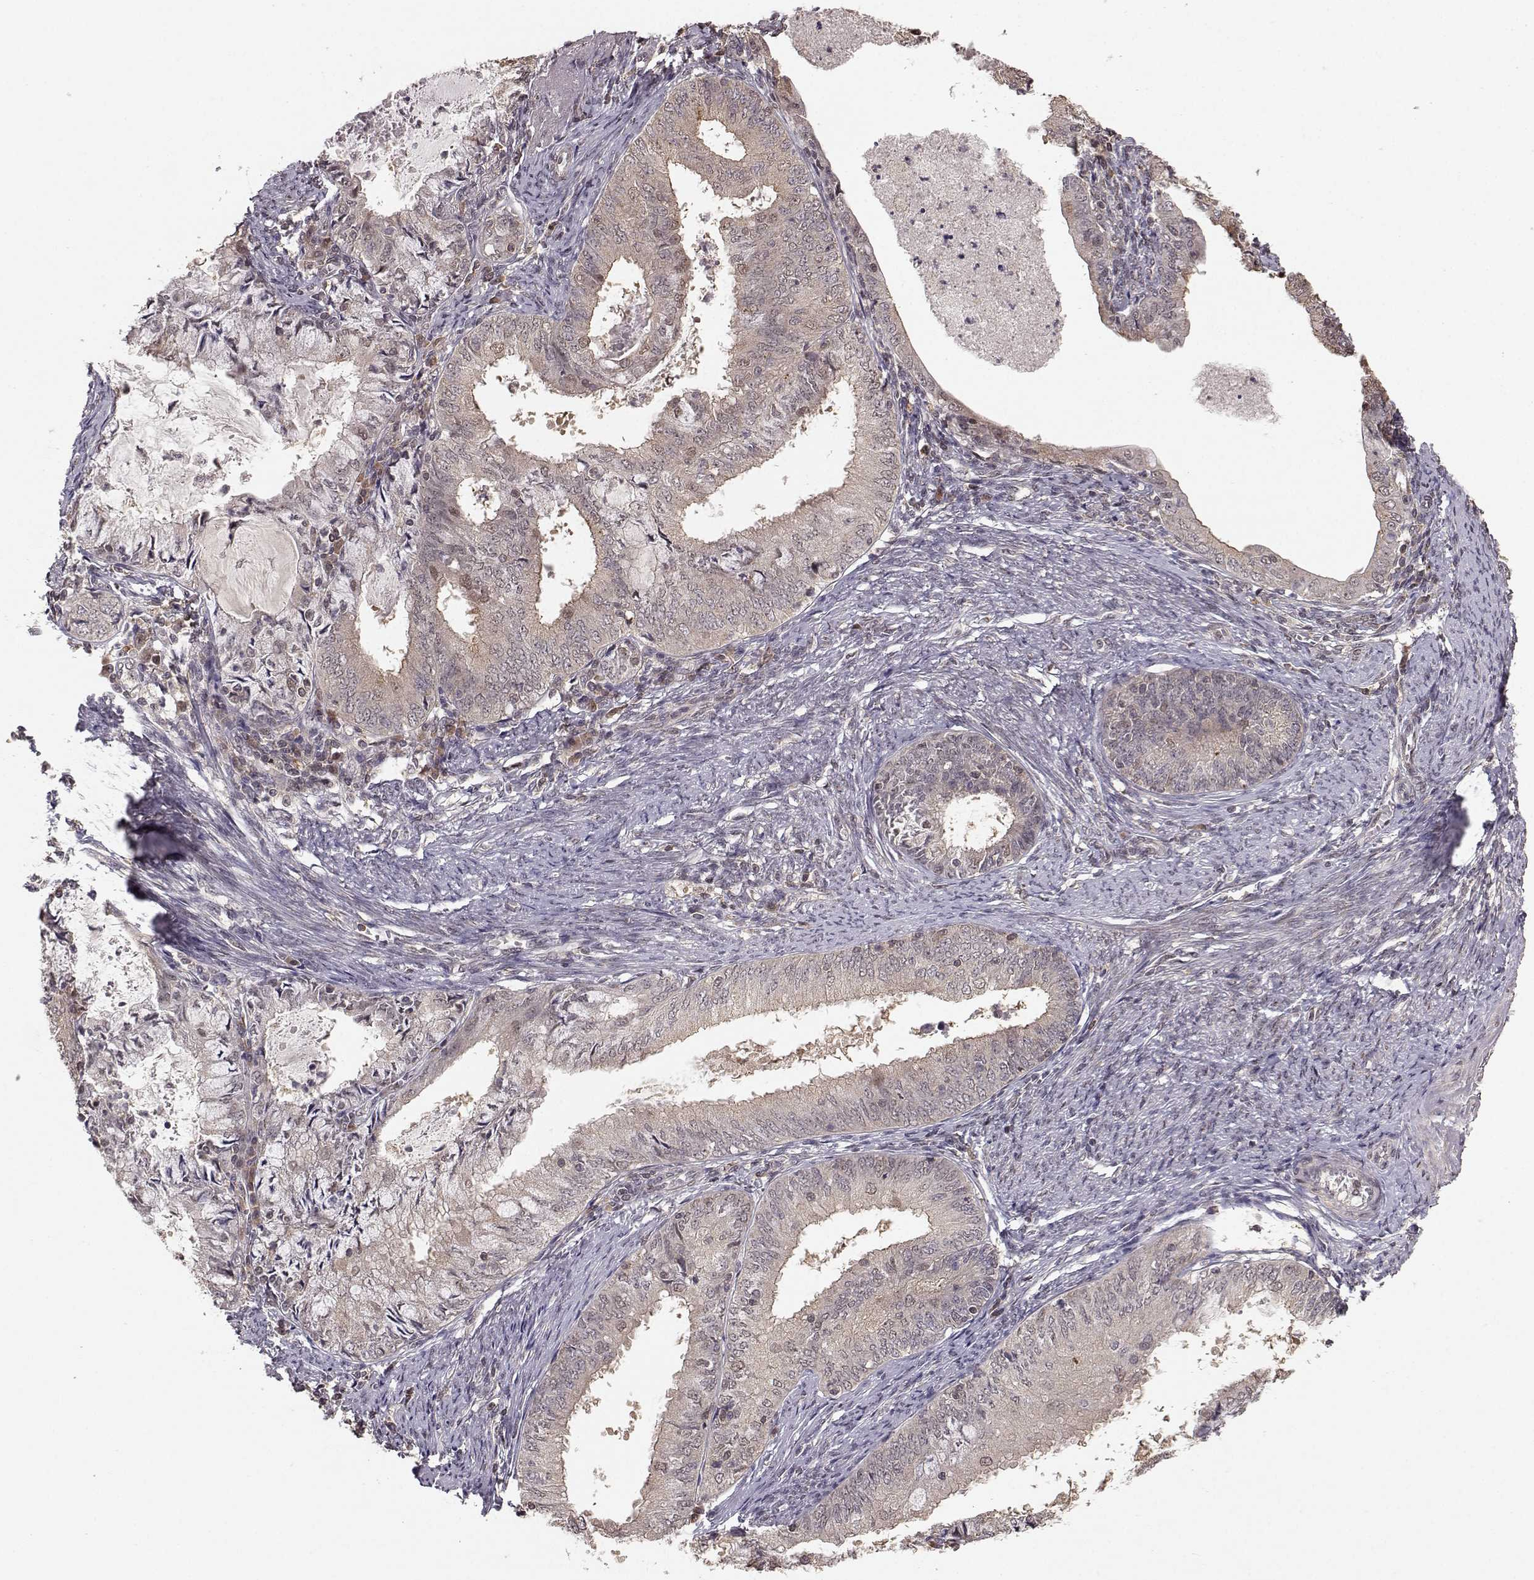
{"staining": {"intensity": "weak", "quantity": "<25%", "location": "cytoplasmic/membranous"}, "tissue": "endometrial cancer", "cell_type": "Tumor cells", "image_type": "cancer", "snomed": [{"axis": "morphology", "description": "Adenocarcinoma, NOS"}, {"axis": "topography", "description": "Endometrium"}], "caption": "The IHC histopathology image has no significant positivity in tumor cells of endometrial adenocarcinoma tissue.", "gene": "PLEKHG3", "patient": {"sex": "female", "age": 57}}